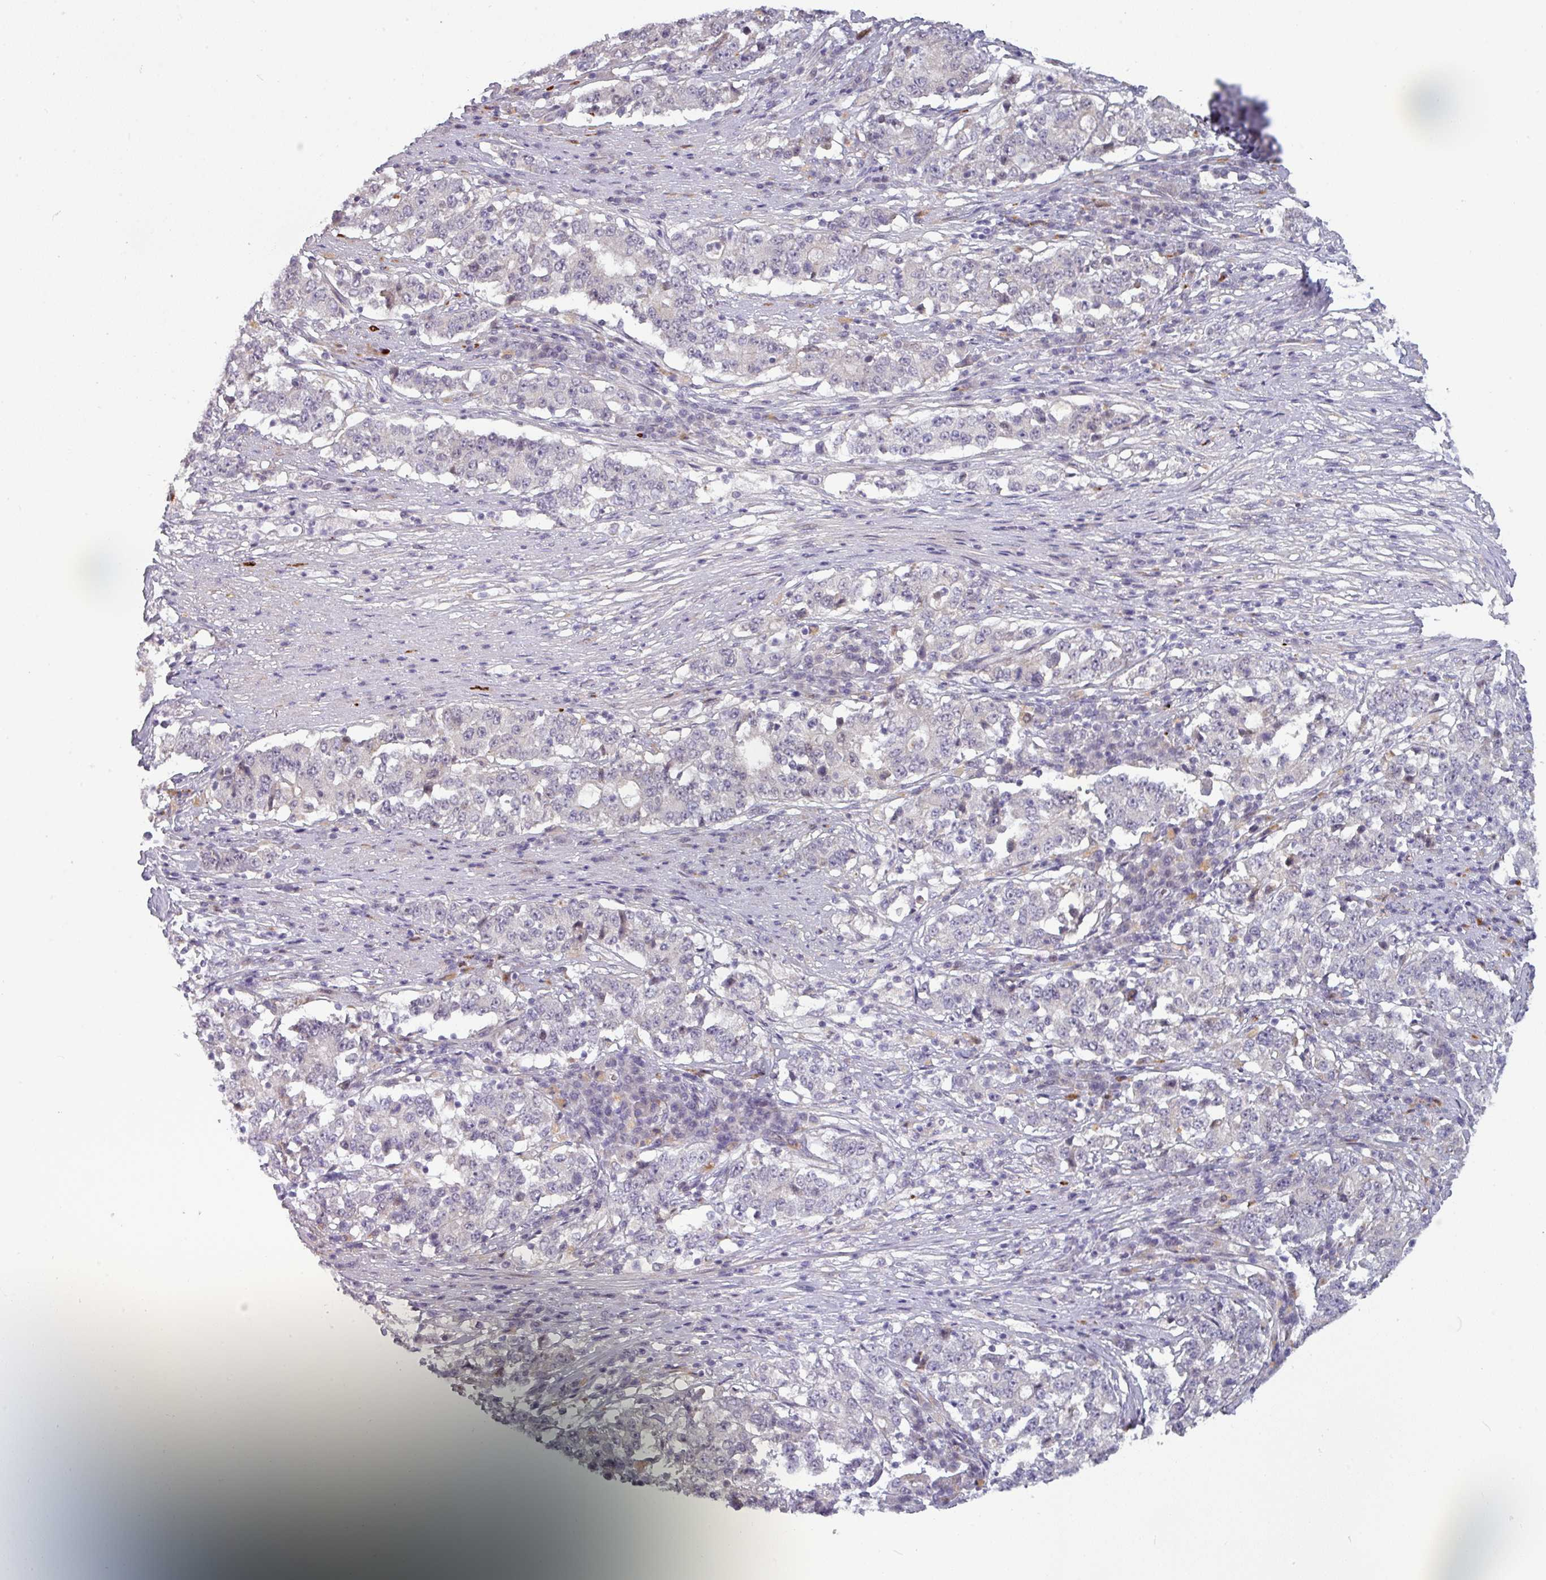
{"staining": {"intensity": "negative", "quantity": "none", "location": "none"}, "tissue": "stomach cancer", "cell_type": "Tumor cells", "image_type": "cancer", "snomed": [{"axis": "morphology", "description": "Adenocarcinoma, NOS"}, {"axis": "topography", "description": "Stomach"}], "caption": "A micrograph of stomach adenocarcinoma stained for a protein displays no brown staining in tumor cells.", "gene": "C2orf16", "patient": {"sex": "male", "age": 59}}